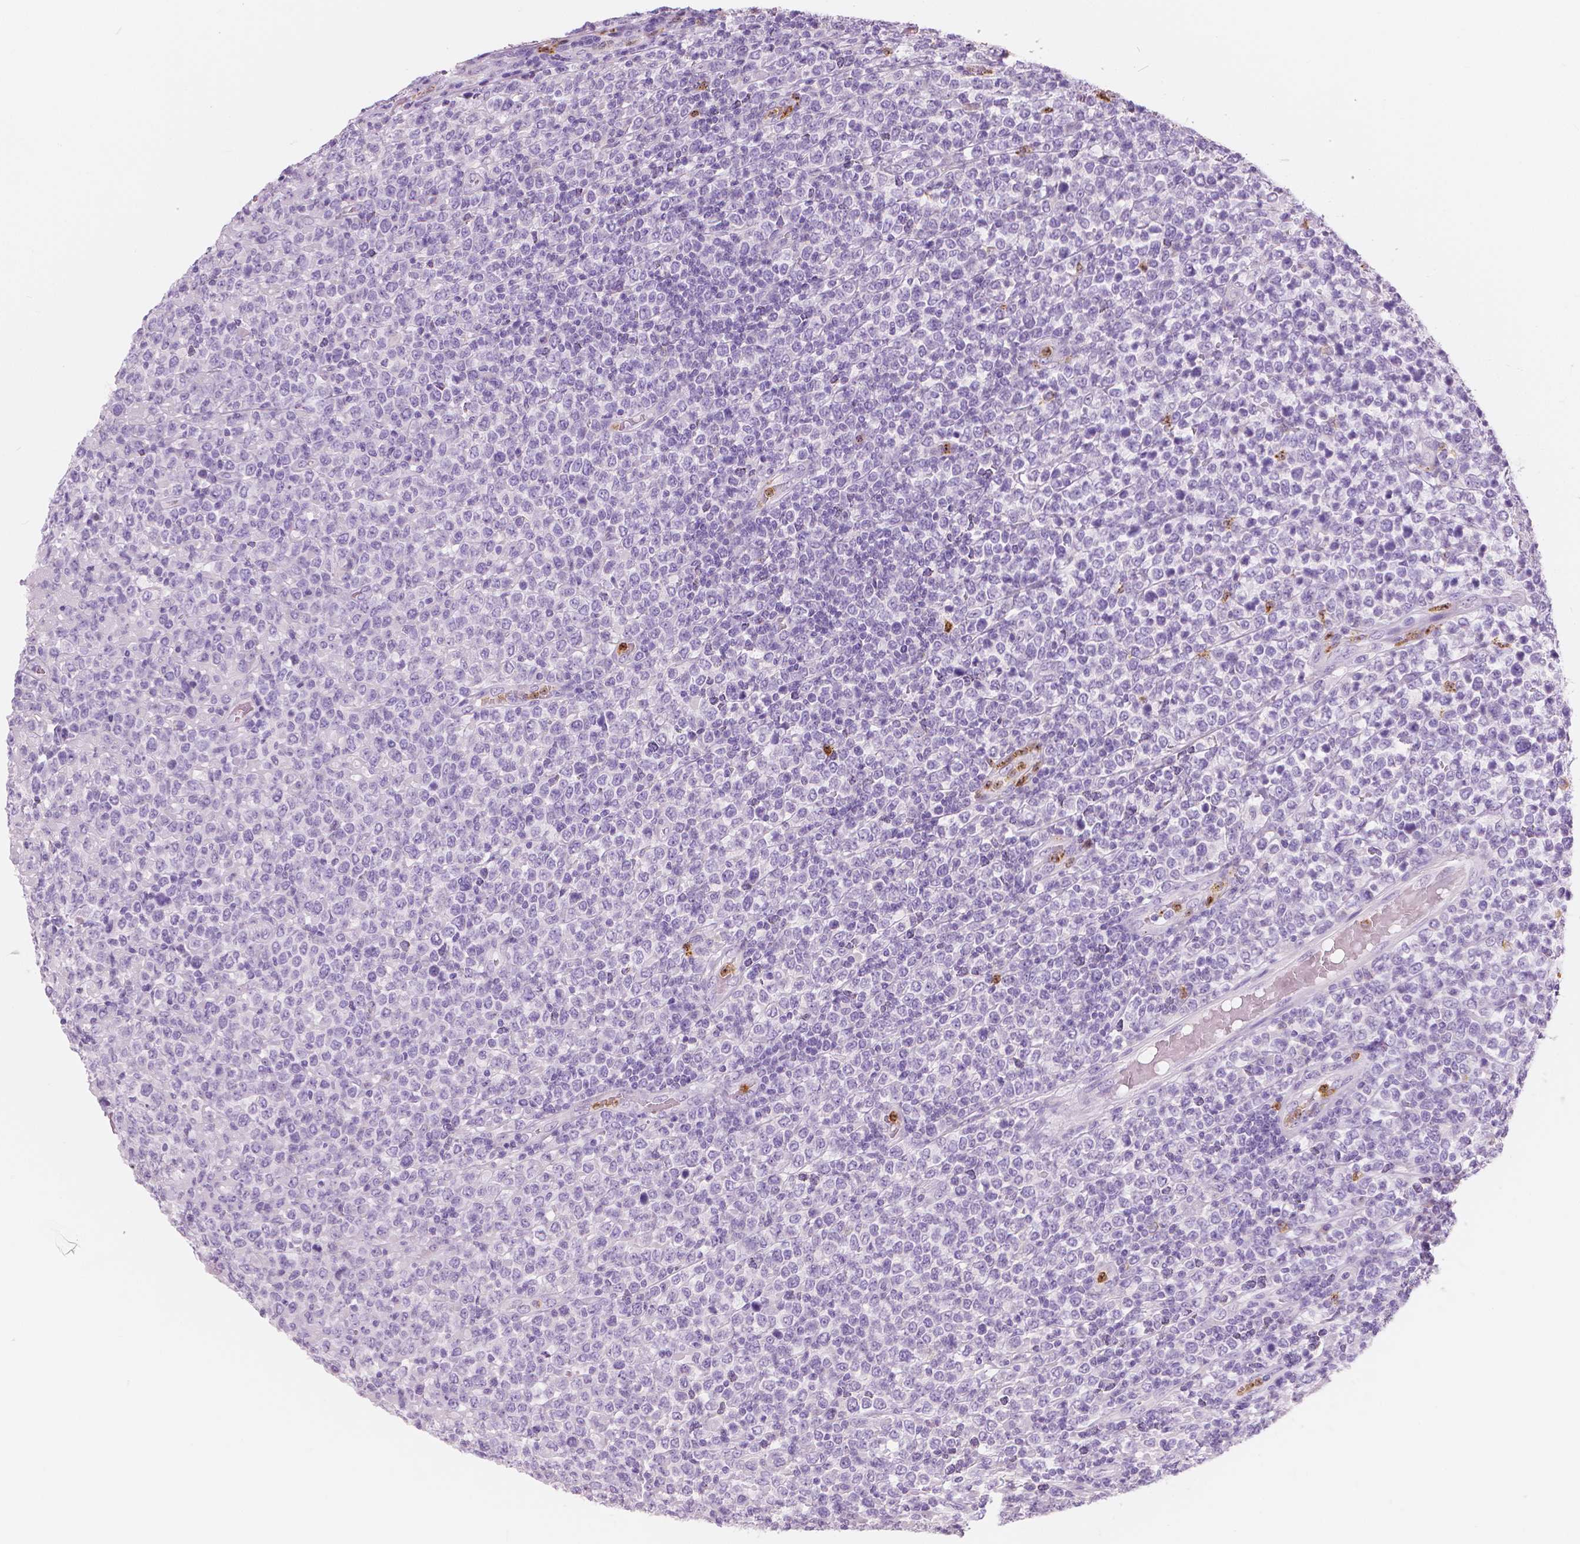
{"staining": {"intensity": "negative", "quantity": "none", "location": "none"}, "tissue": "lymphoma", "cell_type": "Tumor cells", "image_type": "cancer", "snomed": [{"axis": "morphology", "description": "Malignant lymphoma, non-Hodgkin's type, High grade"}, {"axis": "topography", "description": "Soft tissue"}], "caption": "Human lymphoma stained for a protein using immunohistochemistry (IHC) displays no positivity in tumor cells.", "gene": "CXCR2", "patient": {"sex": "female", "age": 56}}